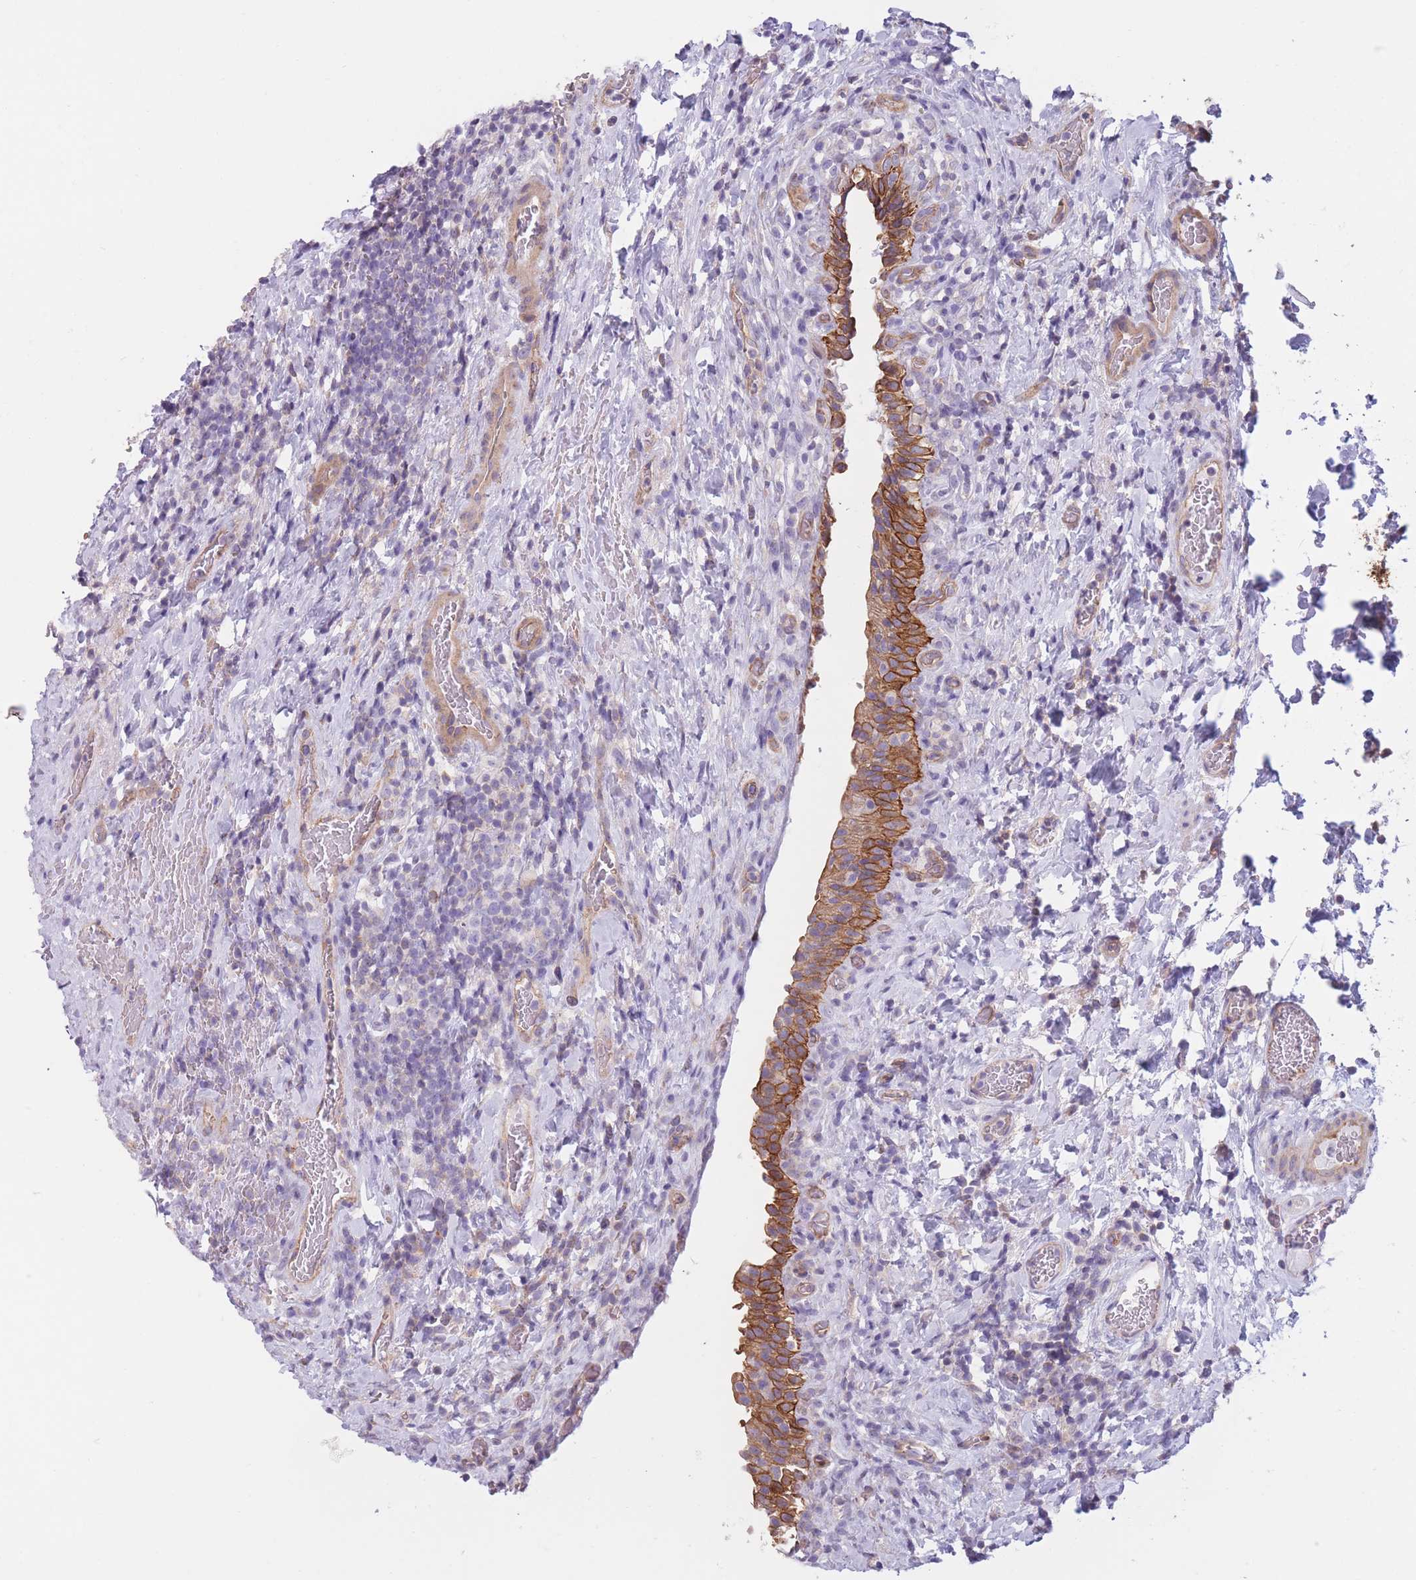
{"staining": {"intensity": "moderate", "quantity": ">75%", "location": "cytoplasmic/membranous"}, "tissue": "urinary bladder", "cell_type": "Urothelial cells", "image_type": "normal", "snomed": [{"axis": "morphology", "description": "Normal tissue, NOS"}, {"axis": "morphology", "description": "Inflammation, NOS"}, {"axis": "topography", "description": "Urinary bladder"}], "caption": "Immunohistochemical staining of benign urinary bladder reveals medium levels of moderate cytoplasmic/membranous staining in approximately >75% of urothelial cells. The staining was performed using DAB (3,3'-diaminobenzidine), with brown indicating positive protein expression. Nuclei are stained blue with hematoxylin.", "gene": "SERPINB3", "patient": {"sex": "male", "age": 64}}